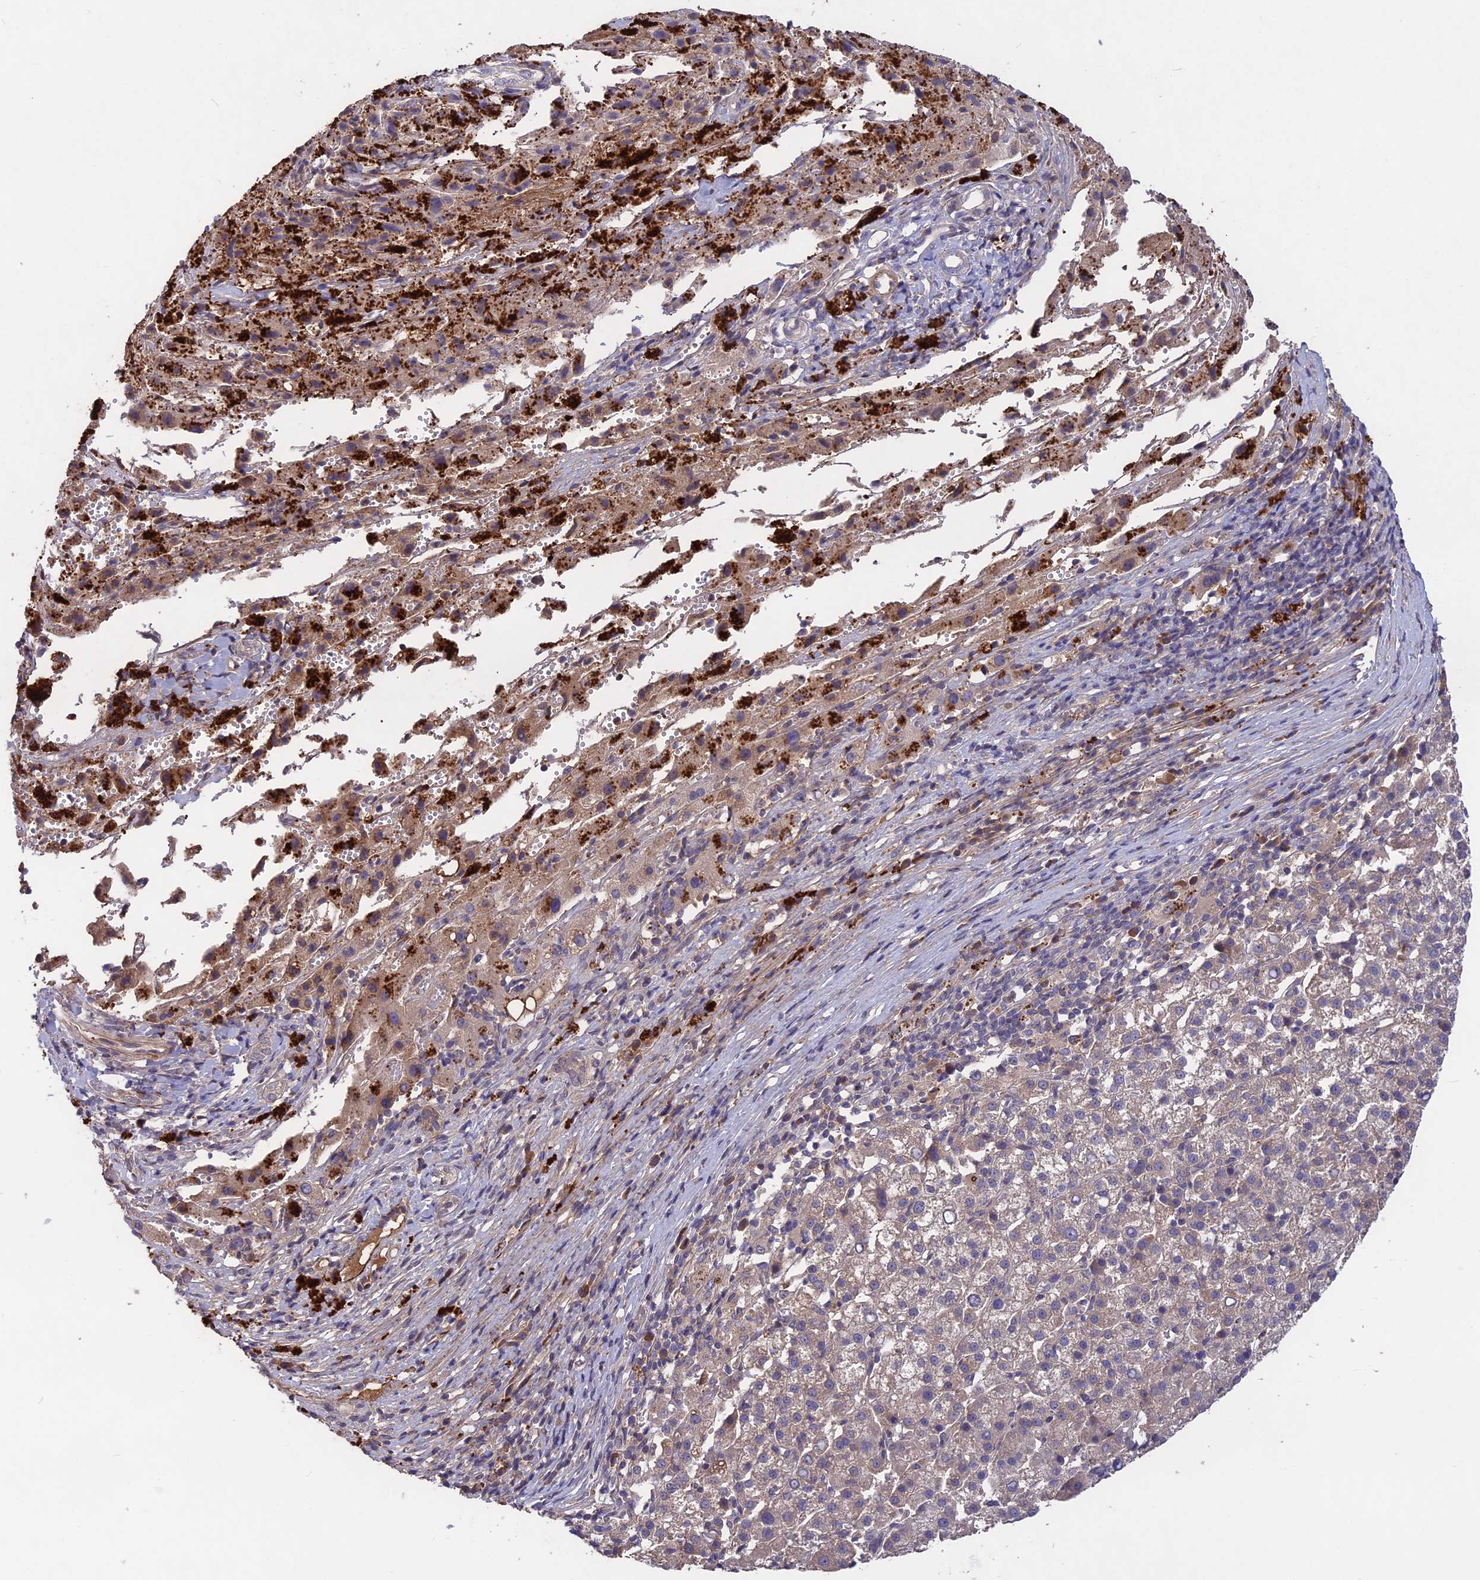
{"staining": {"intensity": "weak", "quantity": "<25%", "location": "cytoplasmic/membranous"}, "tissue": "liver cancer", "cell_type": "Tumor cells", "image_type": "cancer", "snomed": [{"axis": "morphology", "description": "Carcinoma, Hepatocellular, NOS"}, {"axis": "topography", "description": "Liver"}], "caption": "This is an IHC photomicrograph of human hepatocellular carcinoma (liver). There is no staining in tumor cells.", "gene": "ADO", "patient": {"sex": "female", "age": 58}}